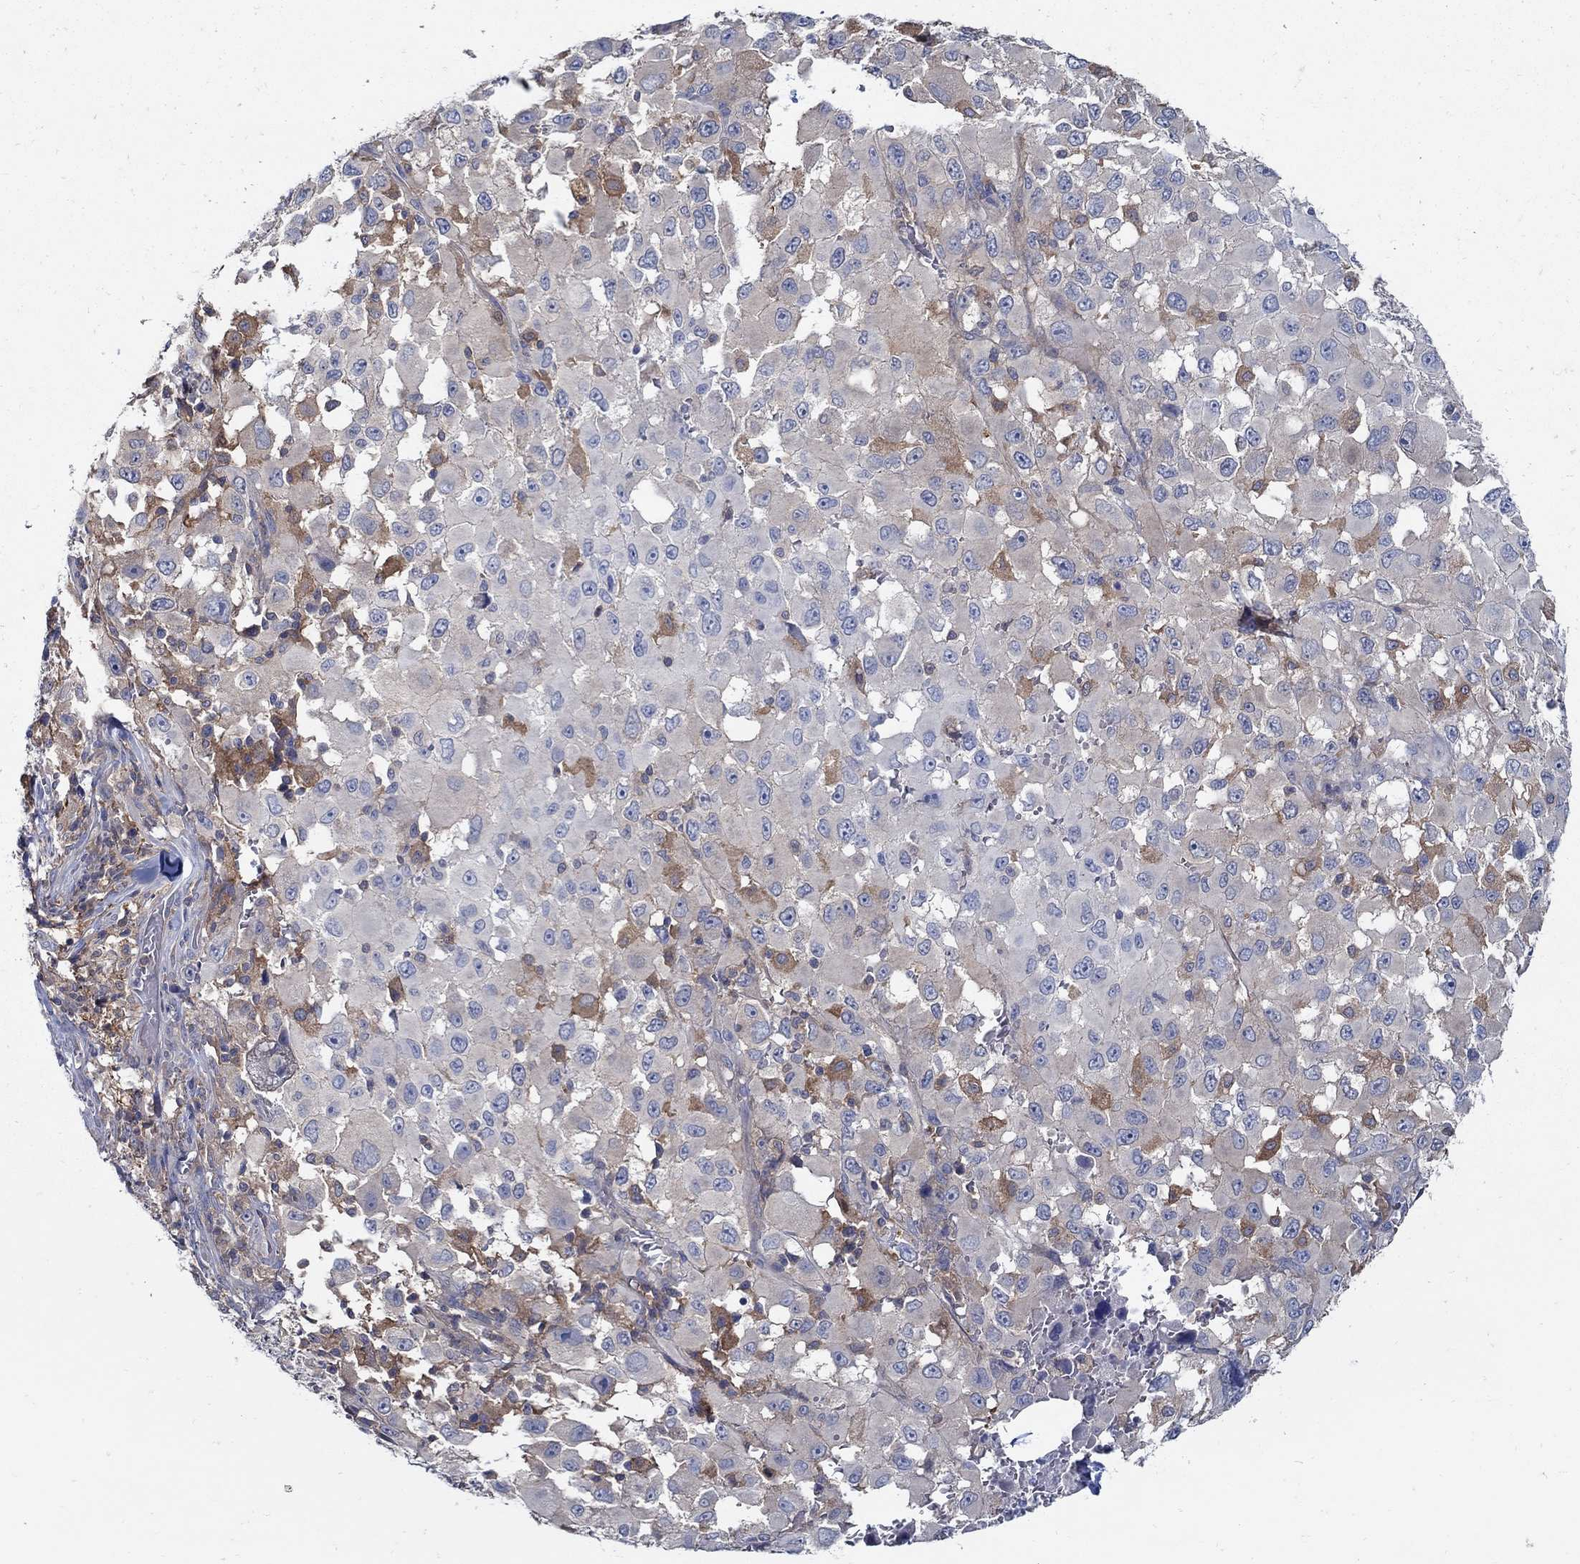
{"staining": {"intensity": "moderate", "quantity": "<25%", "location": "cytoplasmic/membranous"}, "tissue": "melanoma", "cell_type": "Tumor cells", "image_type": "cancer", "snomed": [{"axis": "morphology", "description": "Malignant melanoma, Metastatic site"}, {"axis": "topography", "description": "Lymph node"}], "caption": "Melanoma stained for a protein displays moderate cytoplasmic/membranous positivity in tumor cells. The protein is shown in brown color, while the nuclei are stained blue.", "gene": "MTHFR", "patient": {"sex": "male", "age": 50}}